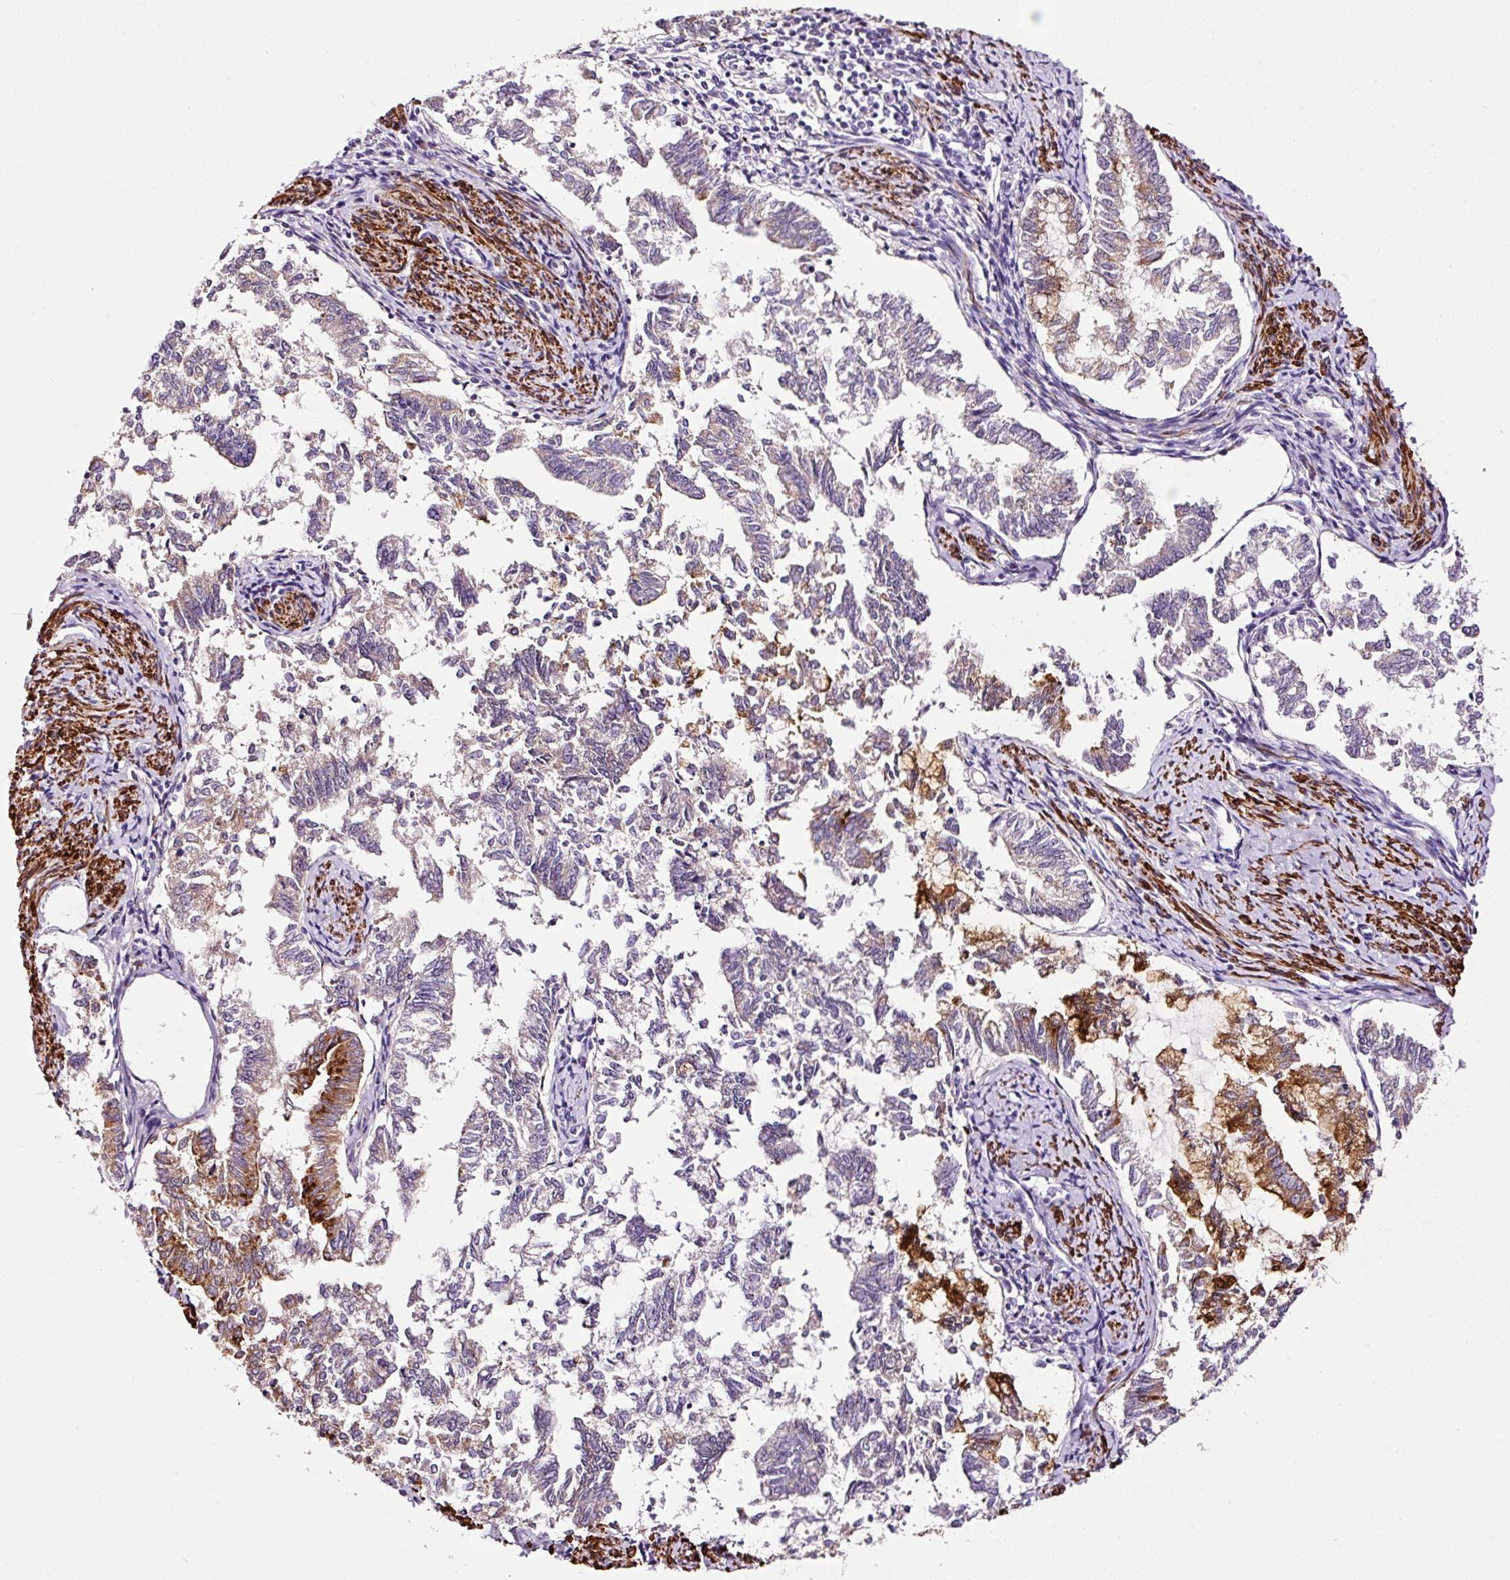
{"staining": {"intensity": "moderate", "quantity": "25%-75%", "location": "cytoplasmic/membranous"}, "tissue": "endometrial cancer", "cell_type": "Tumor cells", "image_type": "cancer", "snomed": [{"axis": "morphology", "description": "Adenocarcinoma, NOS"}, {"axis": "topography", "description": "Endometrium"}], "caption": "Immunohistochemistry image of neoplastic tissue: human adenocarcinoma (endometrial) stained using immunohistochemistry displays medium levels of moderate protein expression localized specifically in the cytoplasmic/membranous of tumor cells, appearing as a cytoplasmic/membranous brown color.", "gene": "PAM", "patient": {"sex": "female", "age": 79}}